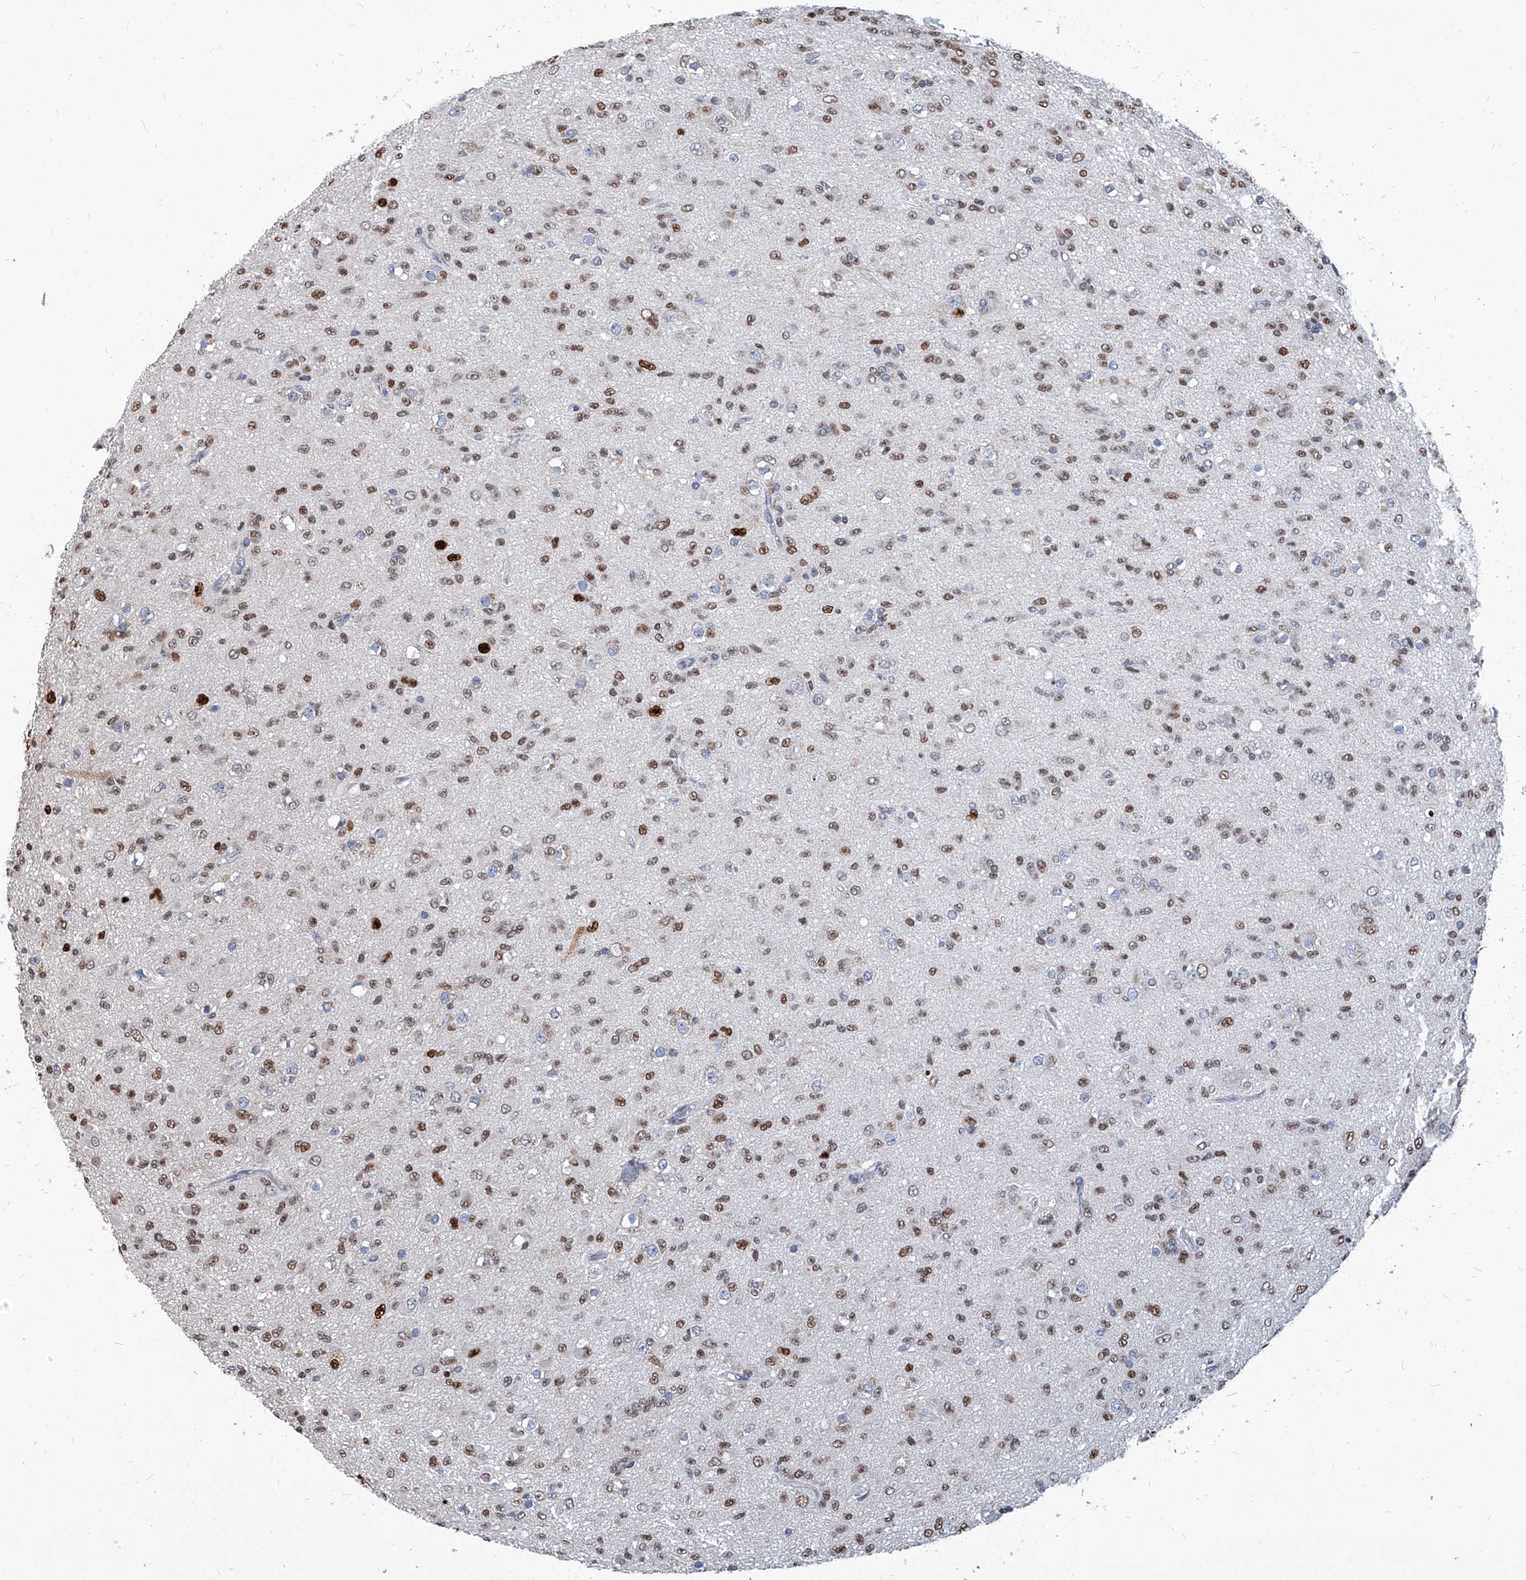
{"staining": {"intensity": "moderate", "quantity": "25%-75%", "location": "nuclear"}, "tissue": "glioma", "cell_type": "Tumor cells", "image_type": "cancer", "snomed": [{"axis": "morphology", "description": "Glioma, malignant, Low grade"}, {"axis": "topography", "description": "Brain"}], "caption": "Immunohistochemical staining of malignant low-grade glioma exhibits medium levels of moderate nuclear positivity in about 25%-75% of tumor cells.", "gene": "PCNA", "patient": {"sex": "male", "age": 65}}